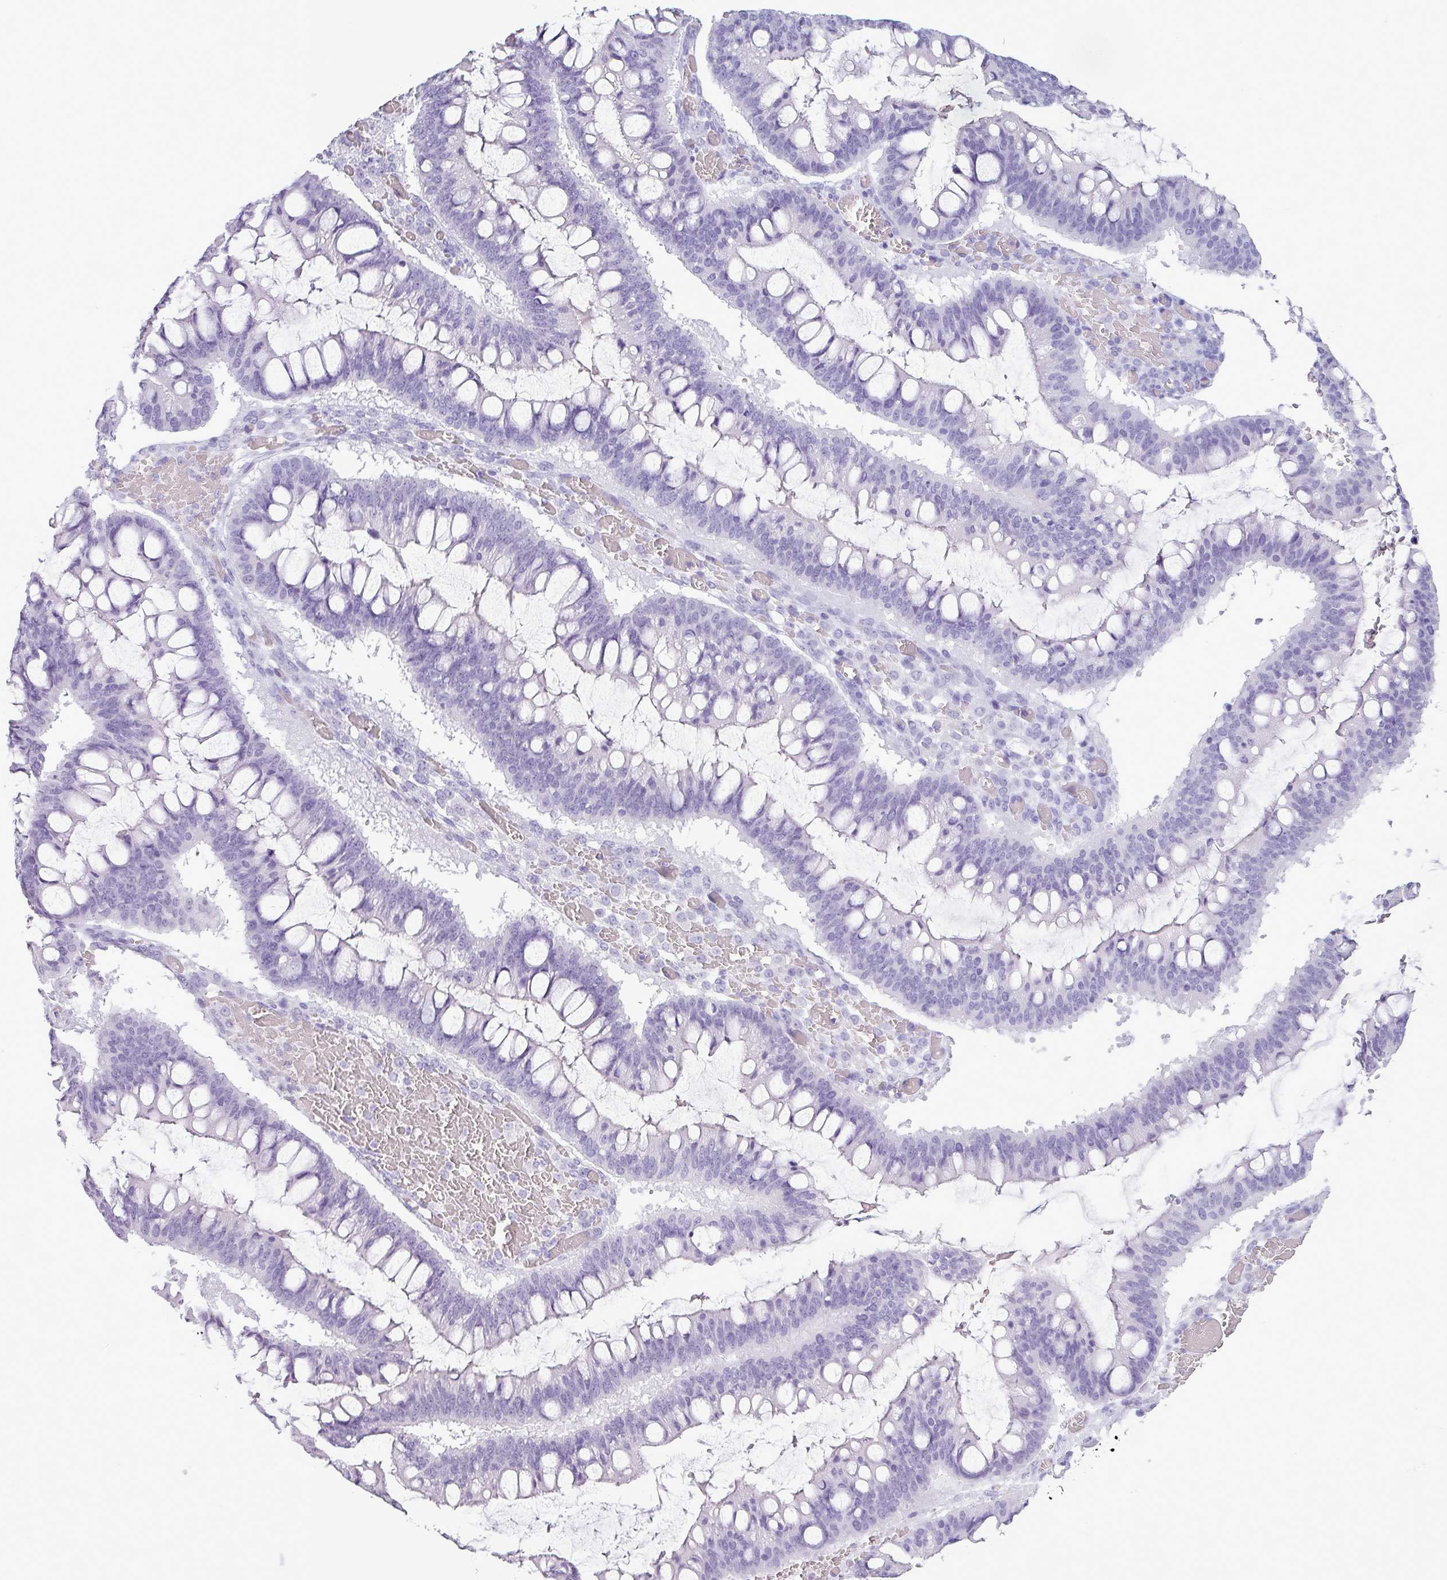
{"staining": {"intensity": "negative", "quantity": "none", "location": "none"}, "tissue": "ovarian cancer", "cell_type": "Tumor cells", "image_type": "cancer", "snomed": [{"axis": "morphology", "description": "Cystadenocarcinoma, mucinous, NOS"}, {"axis": "topography", "description": "Ovary"}], "caption": "This is an immunohistochemistry image of mucinous cystadenocarcinoma (ovarian). There is no positivity in tumor cells.", "gene": "AMY1B", "patient": {"sex": "female", "age": 73}}